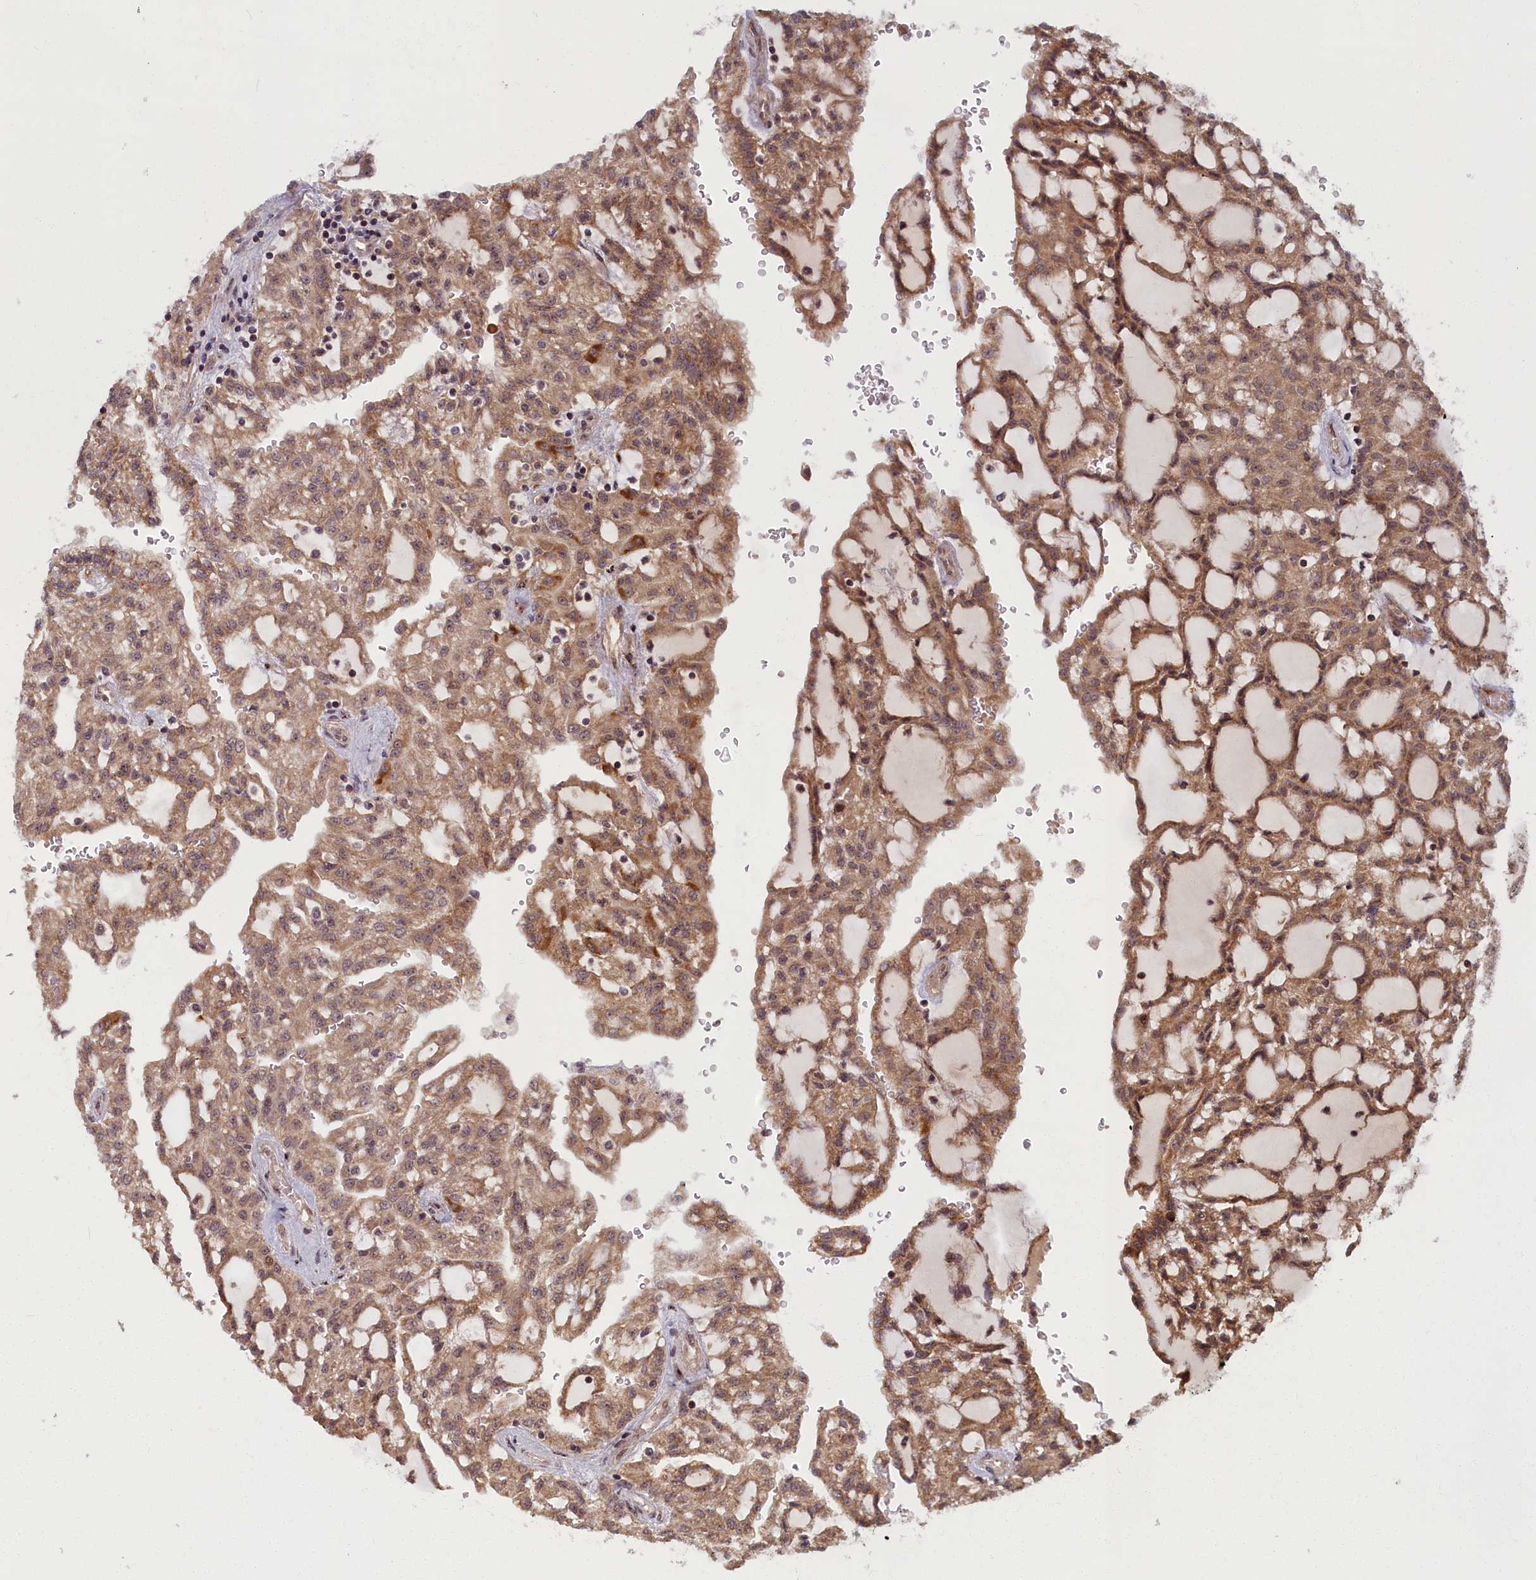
{"staining": {"intensity": "moderate", "quantity": ">75%", "location": "cytoplasmic/membranous"}, "tissue": "renal cancer", "cell_type": "Tumor cells", "image_type": "cancer", "snomed": [{"axis": "morphology", "description": "Adenocarcinoma, NOS"}, {"axis": "topography", "description": "Kidney"}], "caption": "DAB immunohistochemical staining of renal cancer demonstrates moderate cytoplasmic/membranous protein staining in approximately >75% of tumor cells.", "gene": "PLA2G10", "patient": {"sex": "male", "age": 63}}